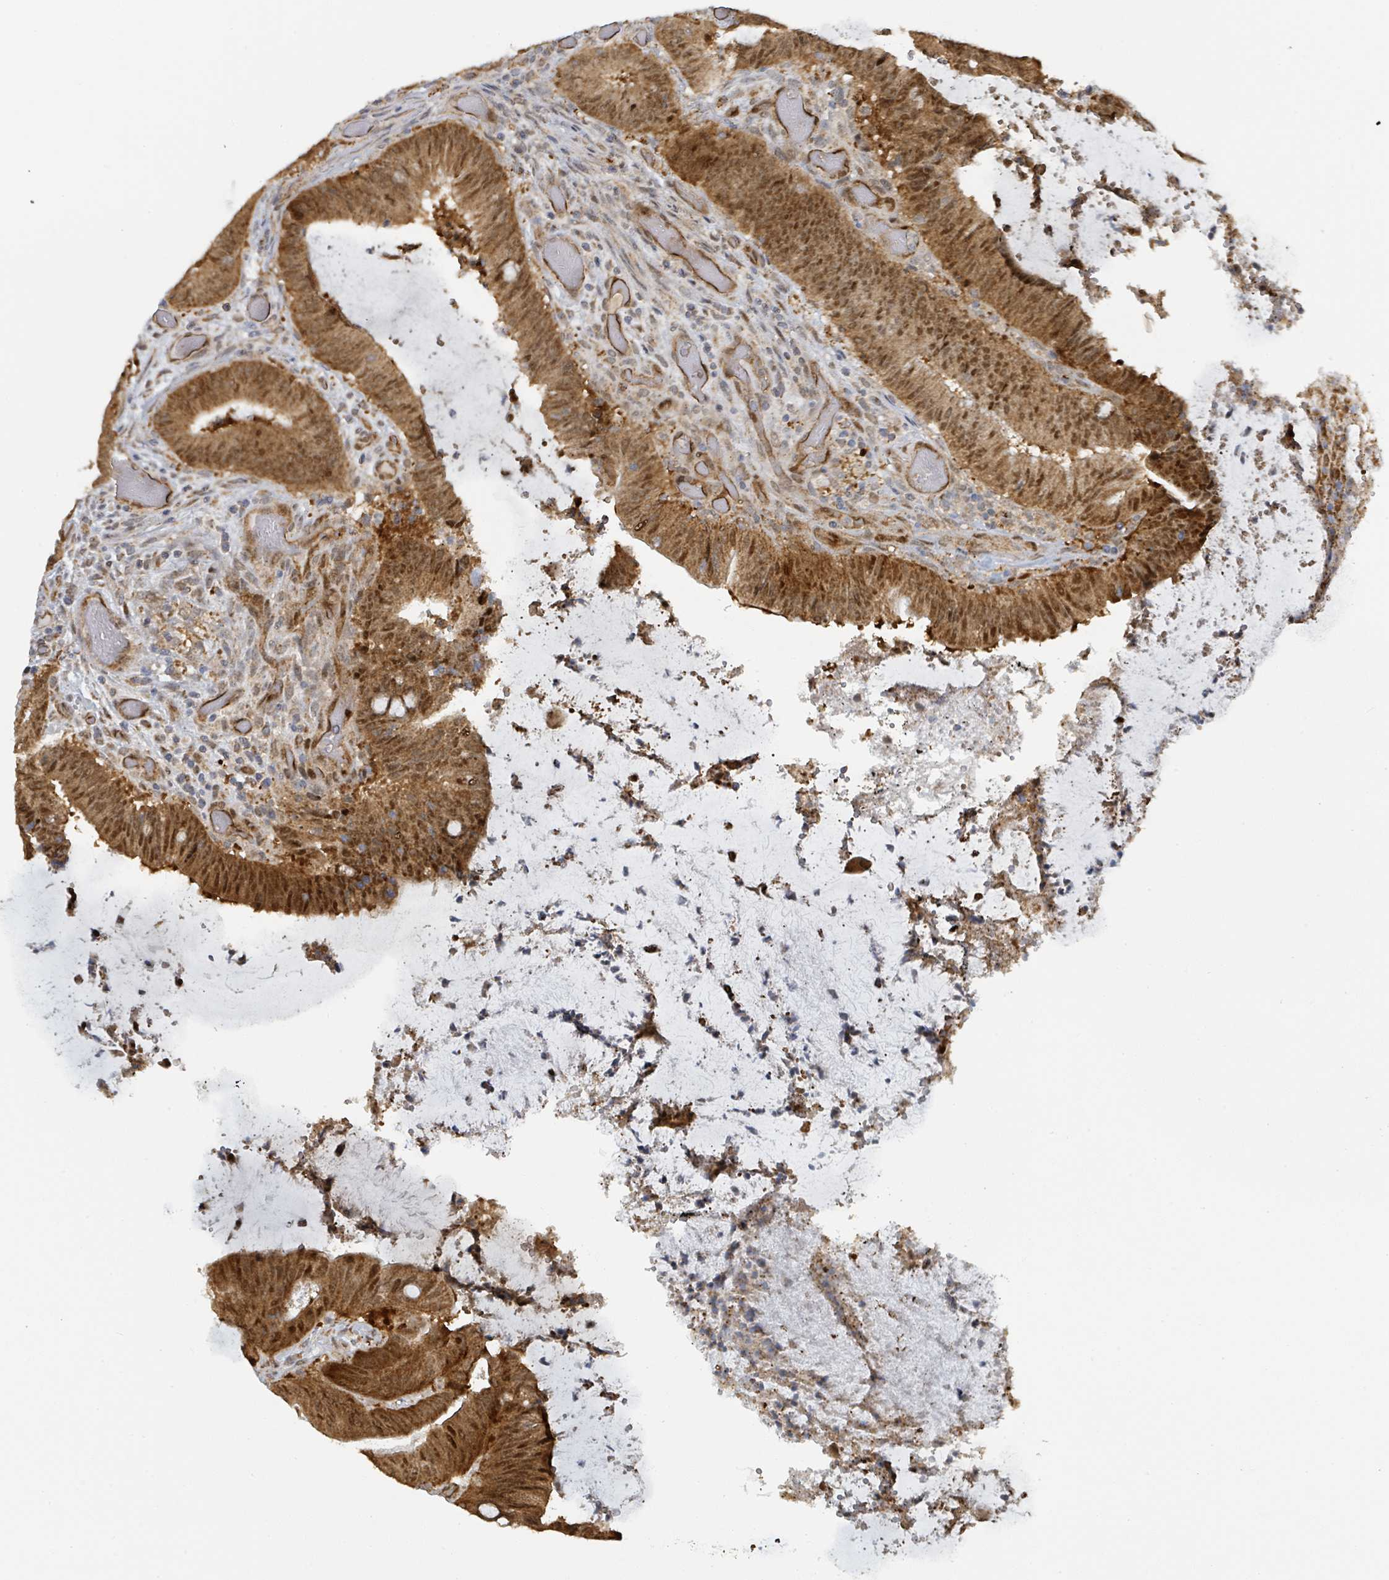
{"staining": {"intensity": "moderate", "quantity": ">75%", "location": "cytoplasmic/membranous,nuclear"}, "tissue": "colorectal cancer", "cell_type": "Tumor cells", "image_type": "cancer", "snomed": [{"axis": "morphology", "description": "Adenocarcinoma, NOS"}, {"axis": "topography", "description": "Colon"}], "caption": "Adenocarcinoma (colorectal) stained for a protein reveals moderate cytoplasmic/membranous and nuclear positivity in tumor cells.", "gene": "PSMB7", "patient": {"sex": "female", "age": 43}}